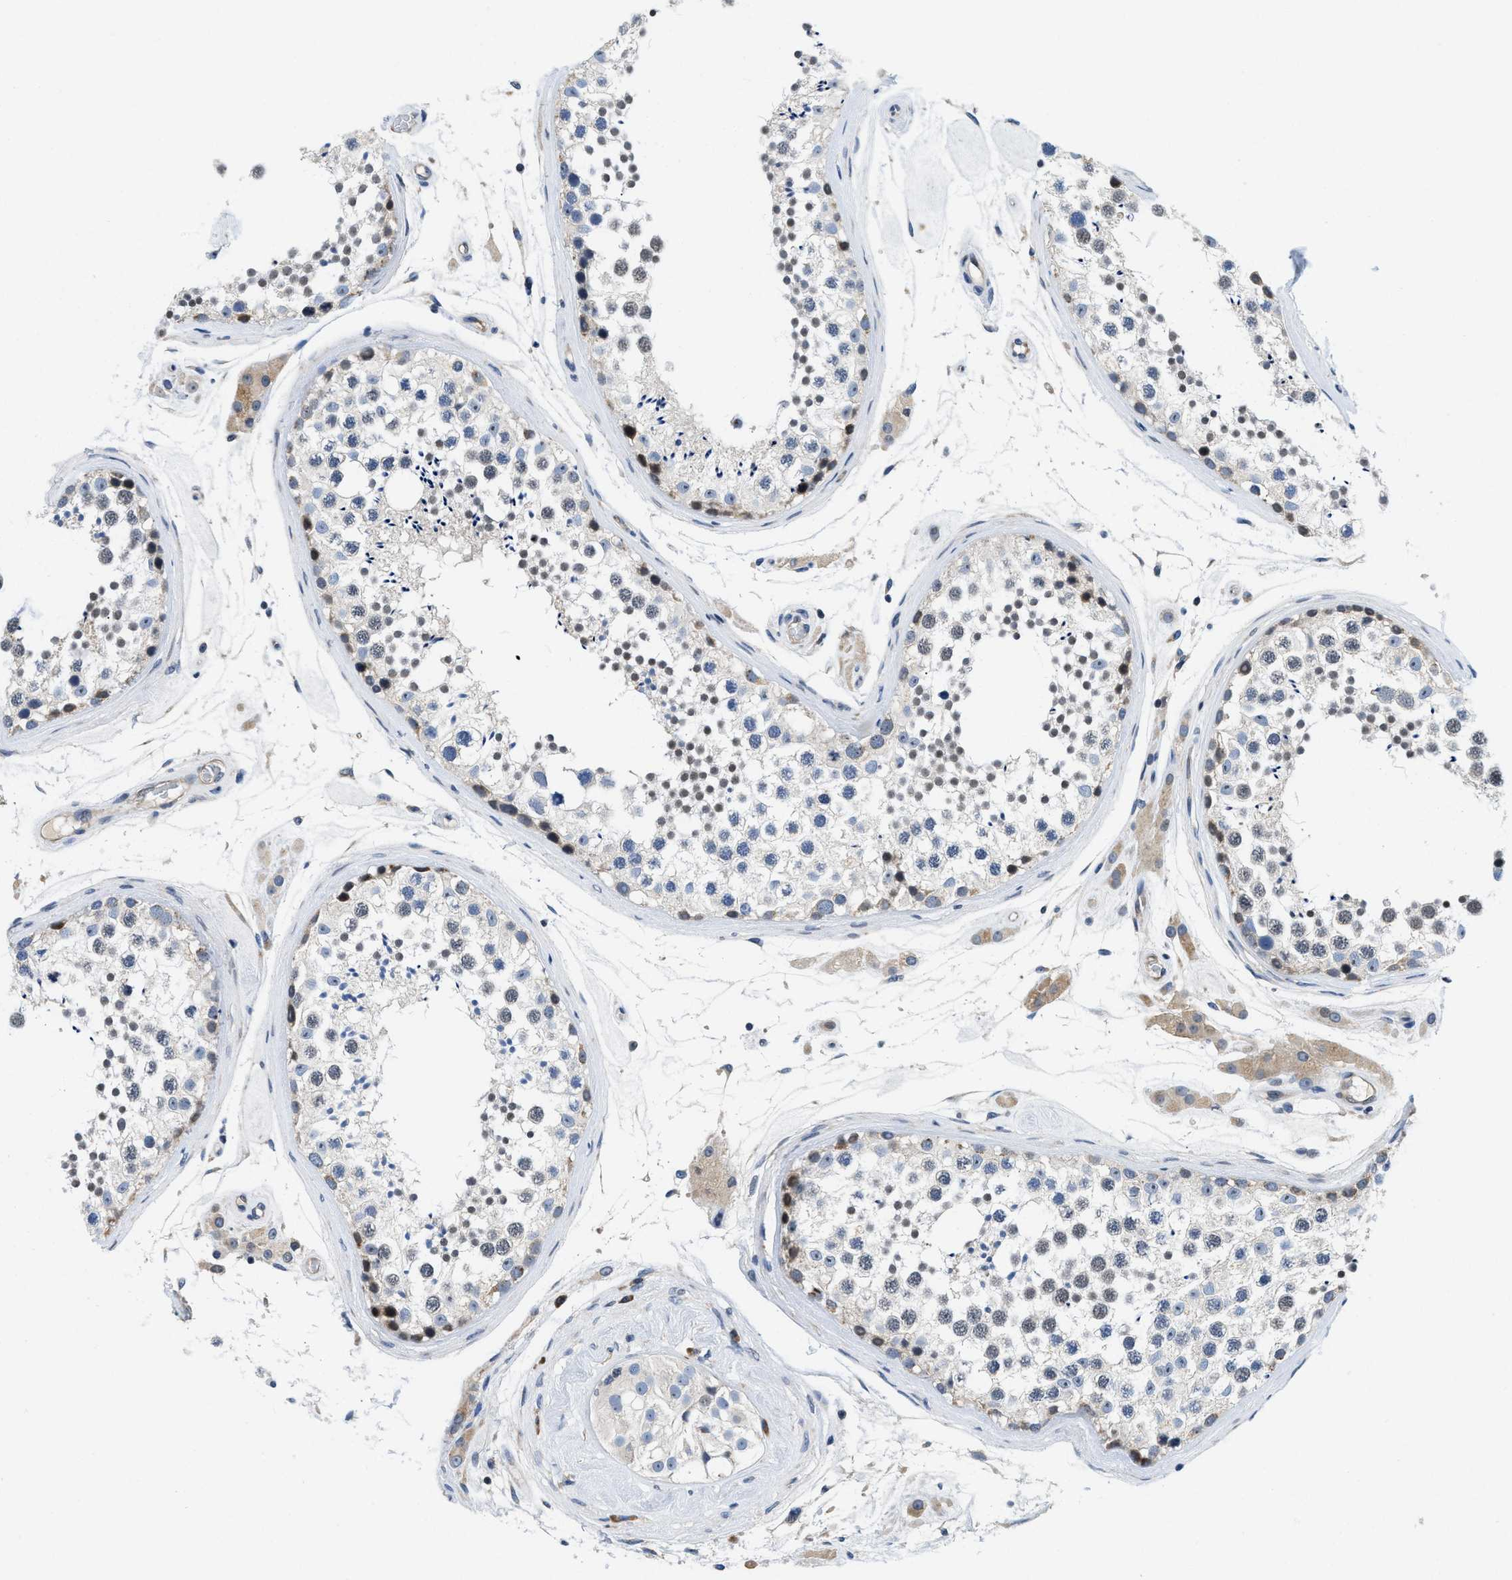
{"staining": {"intensity": "moderate", "quantity": "<25%", "location": "cytoplasmic/membranous,nuclear"}, "tissue": "testis", "cell_type": "Cells in seminiferous ducts", "image_type": "normal", "snomed": [{"axis": "morphology", "description": "Normal tissue, NOS"}, {"axis": "topography", "description": "Testis"}], "caption": "Immunohistochemical staining of normal human testis displays moderate cytoplasmic/membranous,nuclear protein staining in about <25% of cells in seminiferous ducts. The staining was performed using DAB to visualize the protein expression in brown, while the nuclei were stained in blue with hematoxylin (Magnification: 20x).", "gene": "IKBKE", "patient": {"sex": "male", "age": 46}}